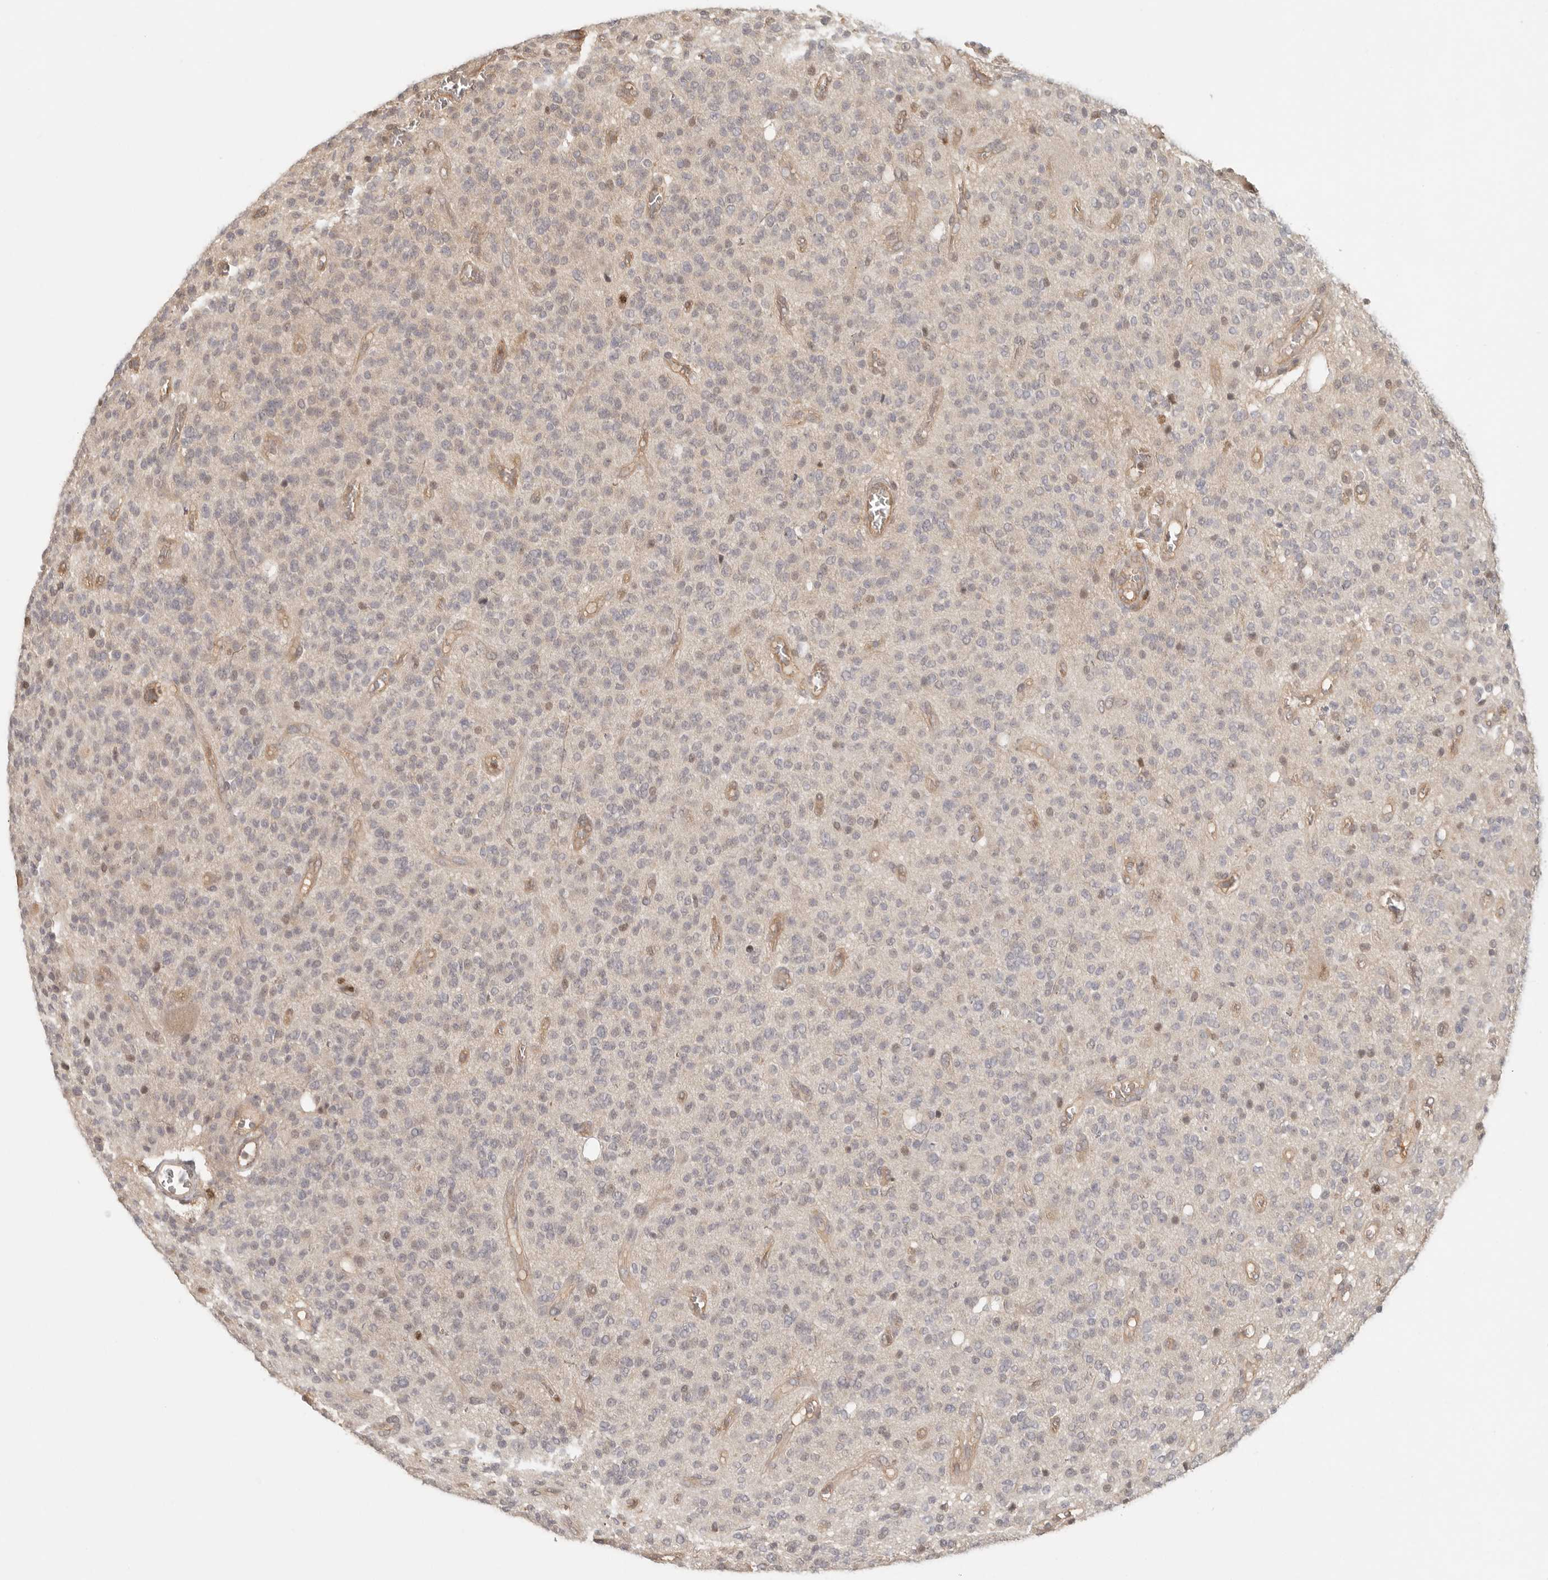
{"staining": {"intensity": "negative", "quantity": "none", "location": "none"}, "tissue": "glioma", "cell_type": "Tumor cells", "image_type": "cancer", "snomed": [{"axis": "morphology", "description": "Glioma, malignant, High grade"}, {"axis": "topography", "description": "Brain"}], "caption": "This is an IHC micrograph of malignant high-grade glioma. There is no expression in tumor cells.", "gene": "PSMA5", "patient": {"sex": "male", "age": 34}}